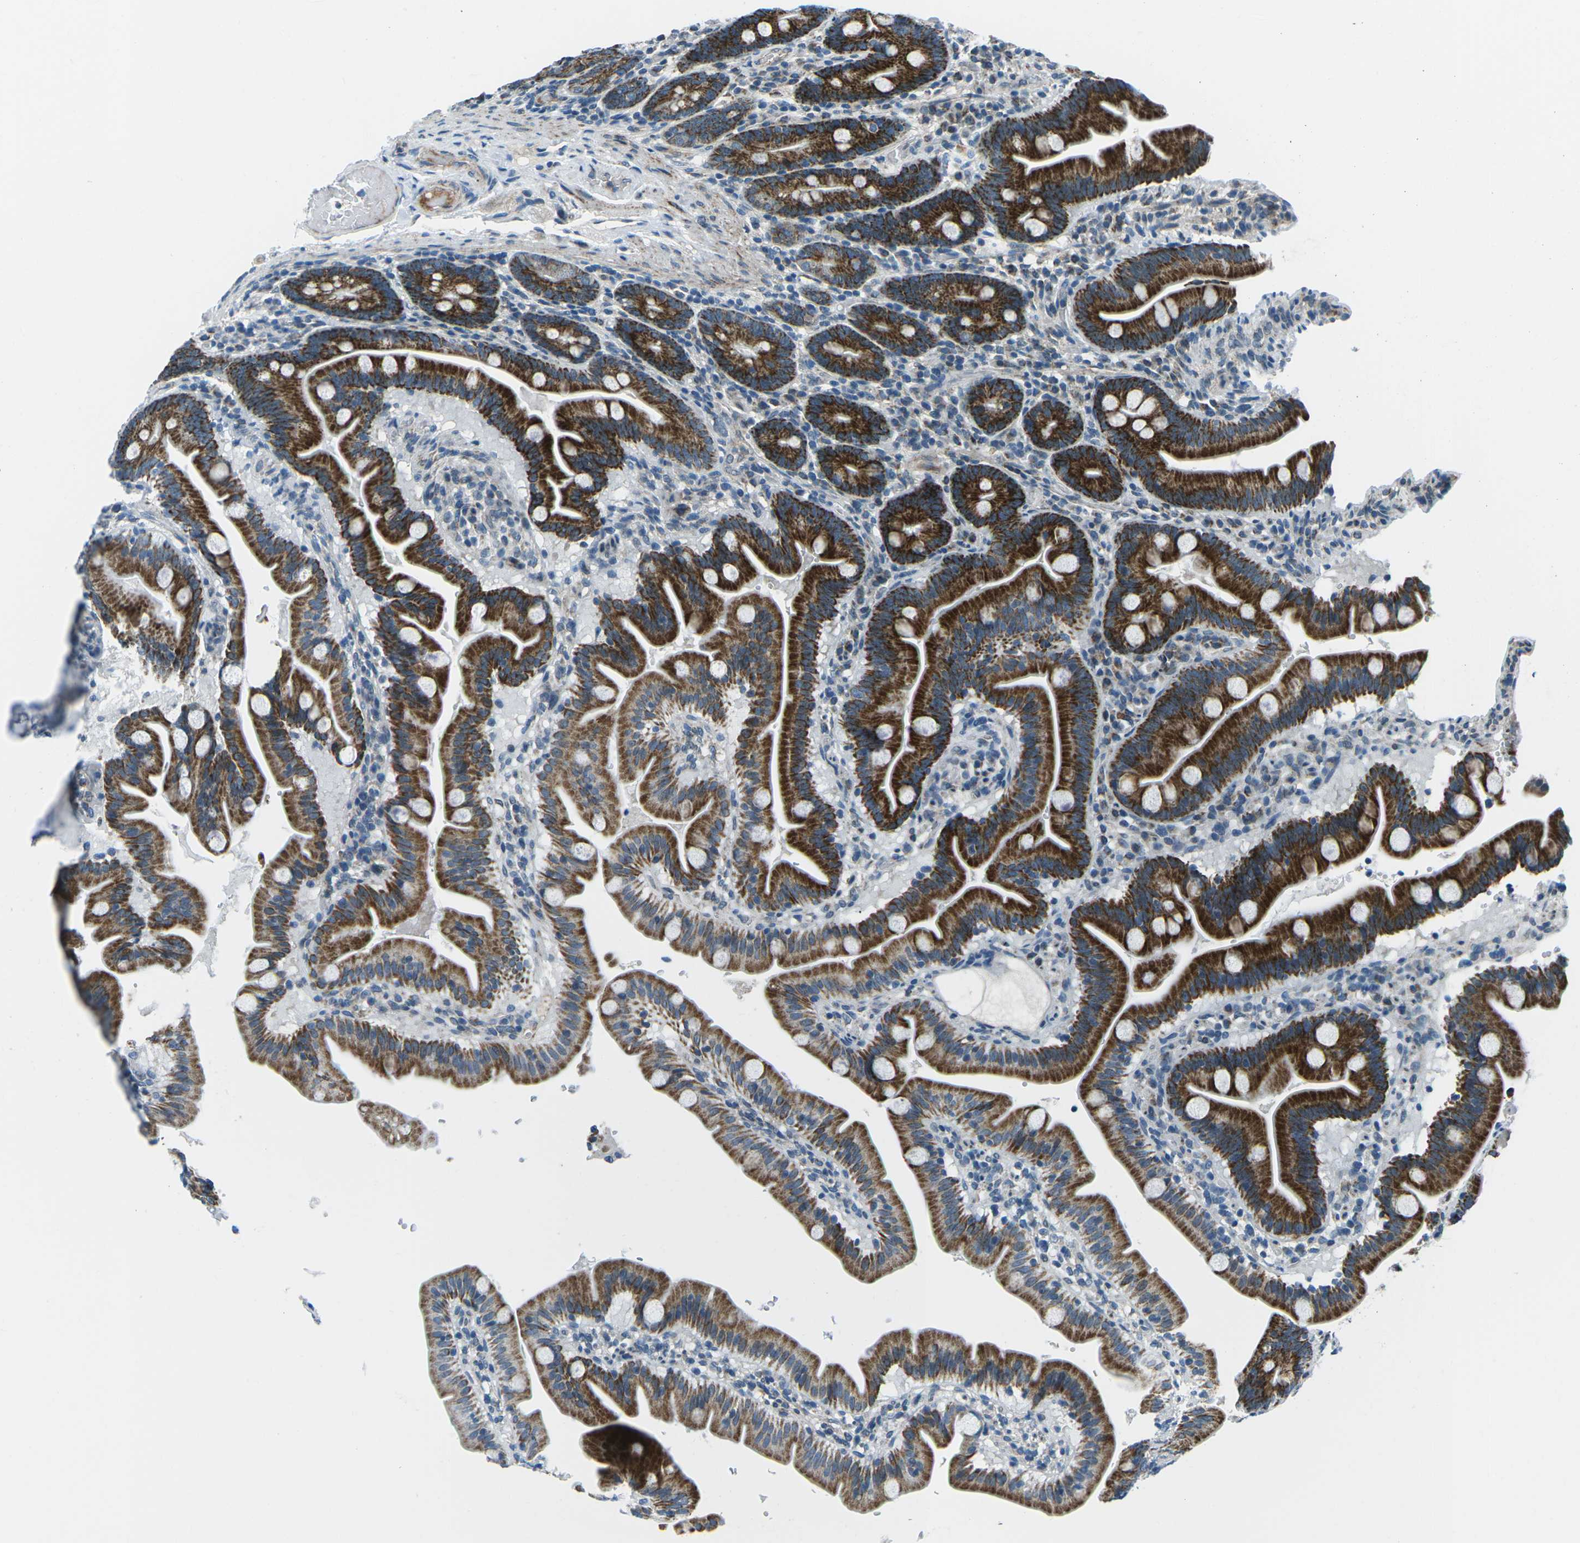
{"staining": {"intensity": "strong", "quantity": ">75%", "location": "cytoplasmic/membranous"}, "tissue": "duodenum", "cell_type": "Glandular cells", "image_type": "normal", "snomed": [{"axis": "morphology", "description": "Normal tissue, NOS"}, {"axis": "topography", "description": "Duodenum"}], "caption": "Glandular cells demonstrate high levels of strong cytoplasmic/membranous expression in approximately >75% of cells in unremarkable human duodenum. (DAB IHC with brightfield microscopy, high magnification).", "gene": "RFESD", "patient": {"sex": "male", "age": 54}}